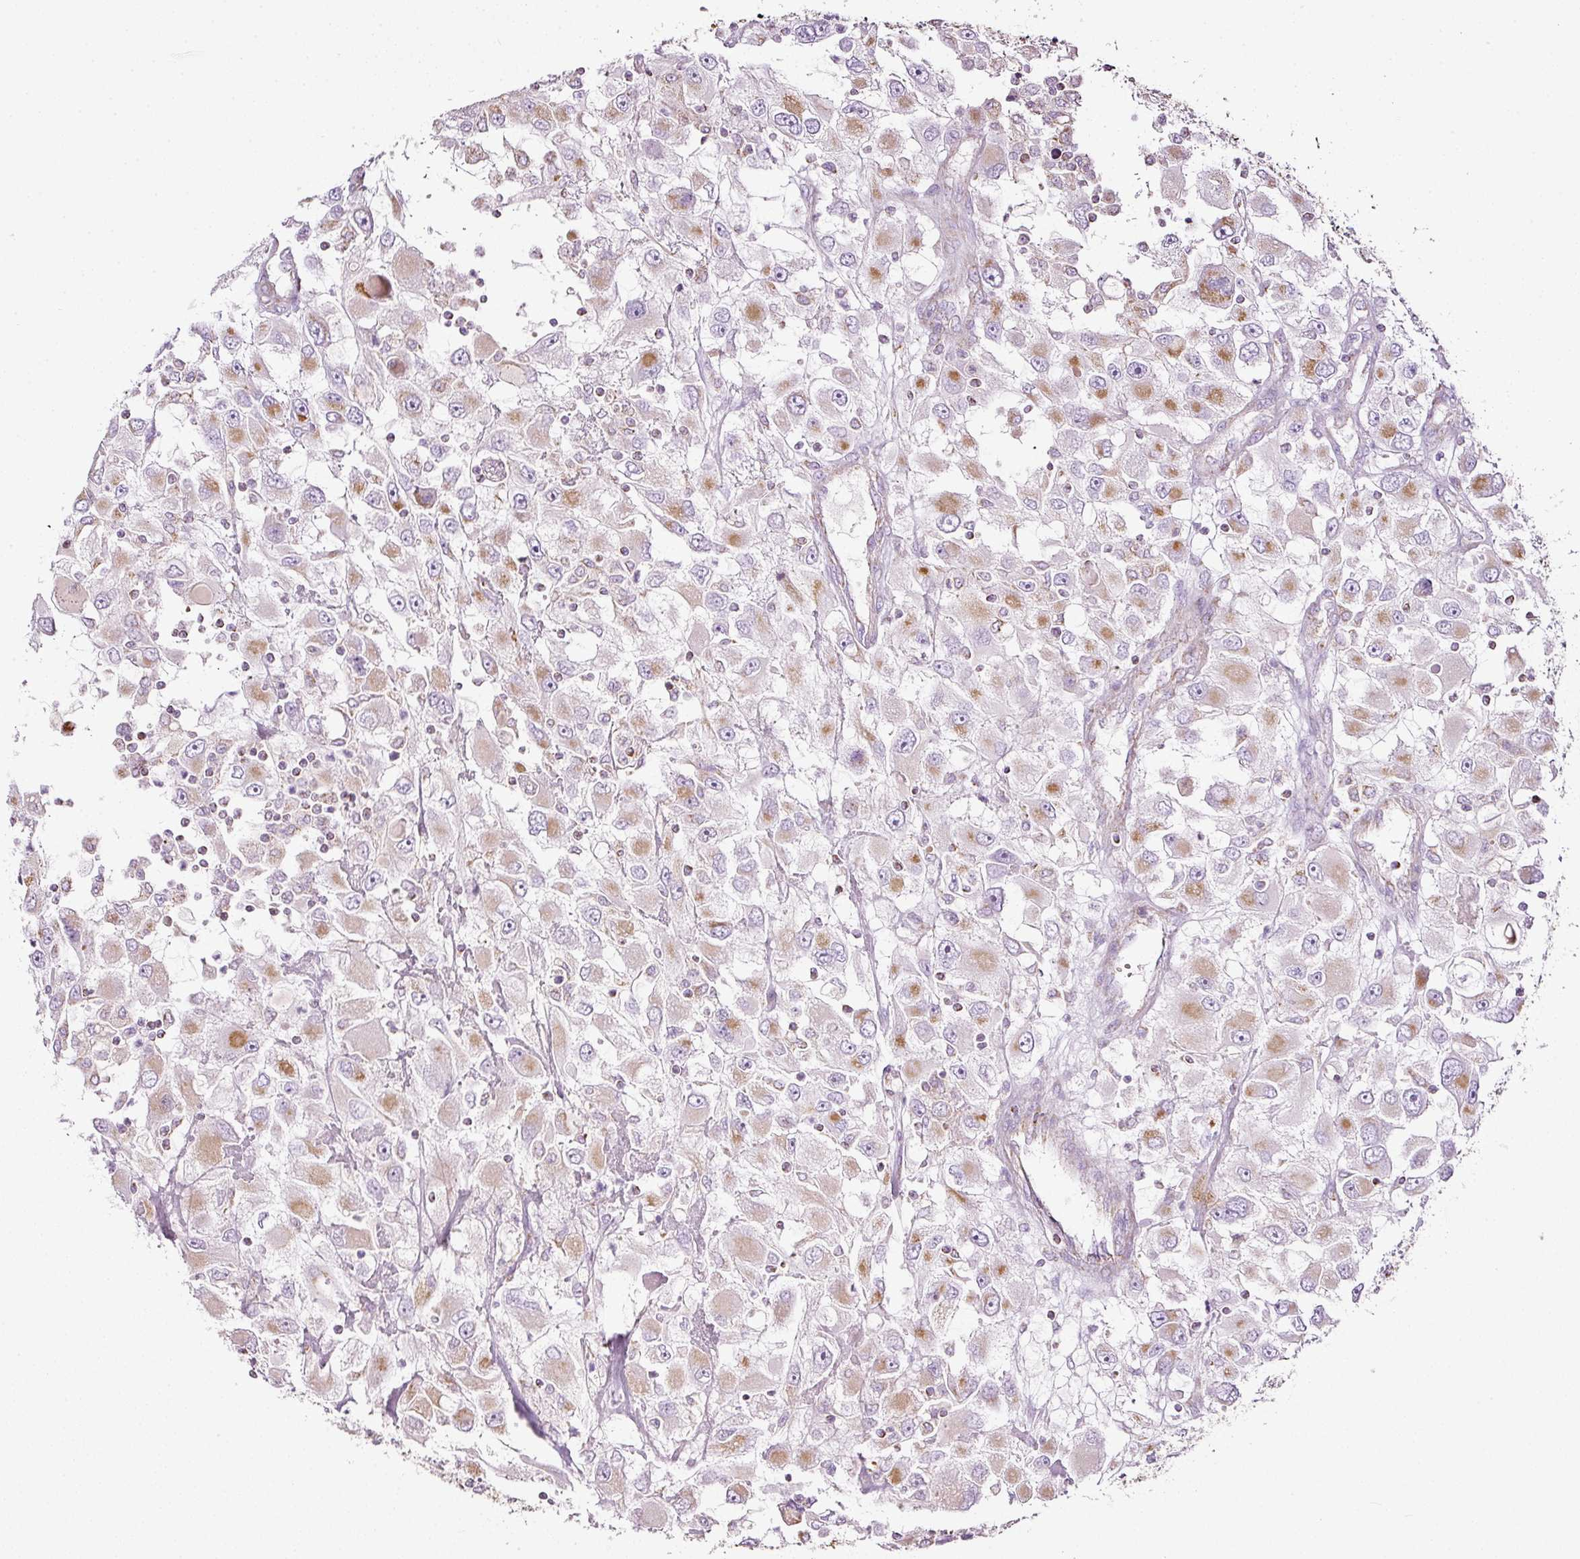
{"staining": {"intensity": "moderate", "quantity": "25%-75%", "location": "cytoplasmic/membranous"}, "tissue": "renal cancer", "cell_type": "Tumor cells", "image_type": "cancer", "snomed": [{"axis": "morphology", "description": "Adenocarcinoma, NOS"}, {"axis": "topography", "description": "Kidney"}], "caption": "Immunohistochemical staining of renal cancer (adenocarcinoma) shows medium levels of moderate cytoplasmic/membranous protein staining in approximately 25%-75% of tumor cells.", "gene": "SDHA", "patient": {"sex": "female", "age": 52}}